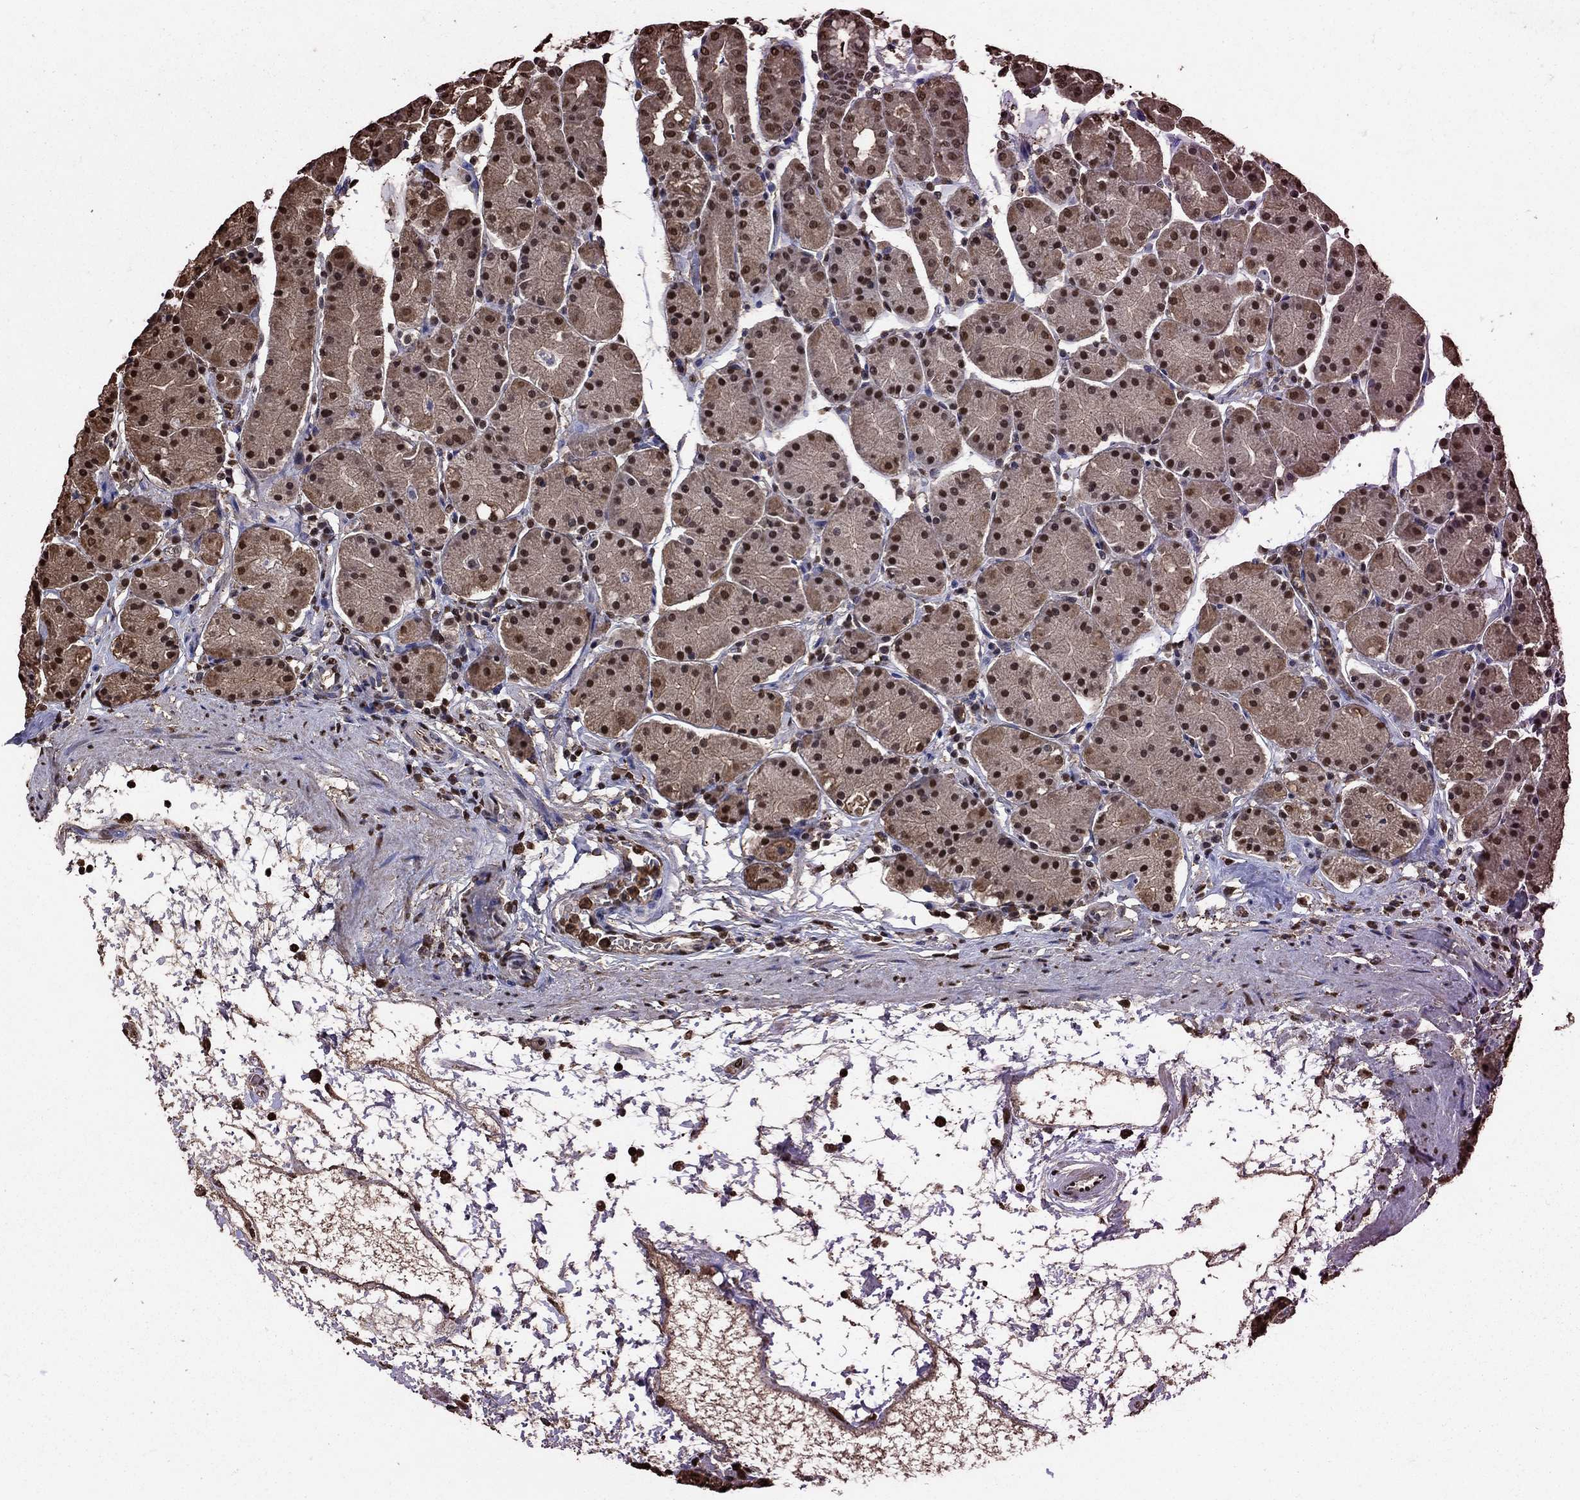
{"staining": {"intensity": "moderate", "quantity": "25%-75%", "location": "cytoplasmic/membranous,nuclear"}, "tissue": "stomach", "cell_type": "Glandular cells", "image_type": "normal", "snomed": [{"axis": "morphology", "description": "Normal tissue, NOS"}, {"axis": "topography", "description": "Stomach"}], "caption": "The histopathology image displays a brown stain indicating the presence of a protein in the cytoplasmic/membranous,nuclear of glandular cells in stomach.", "gene": "GAPDH", "patient": {"sex": "male", "age": 54}}